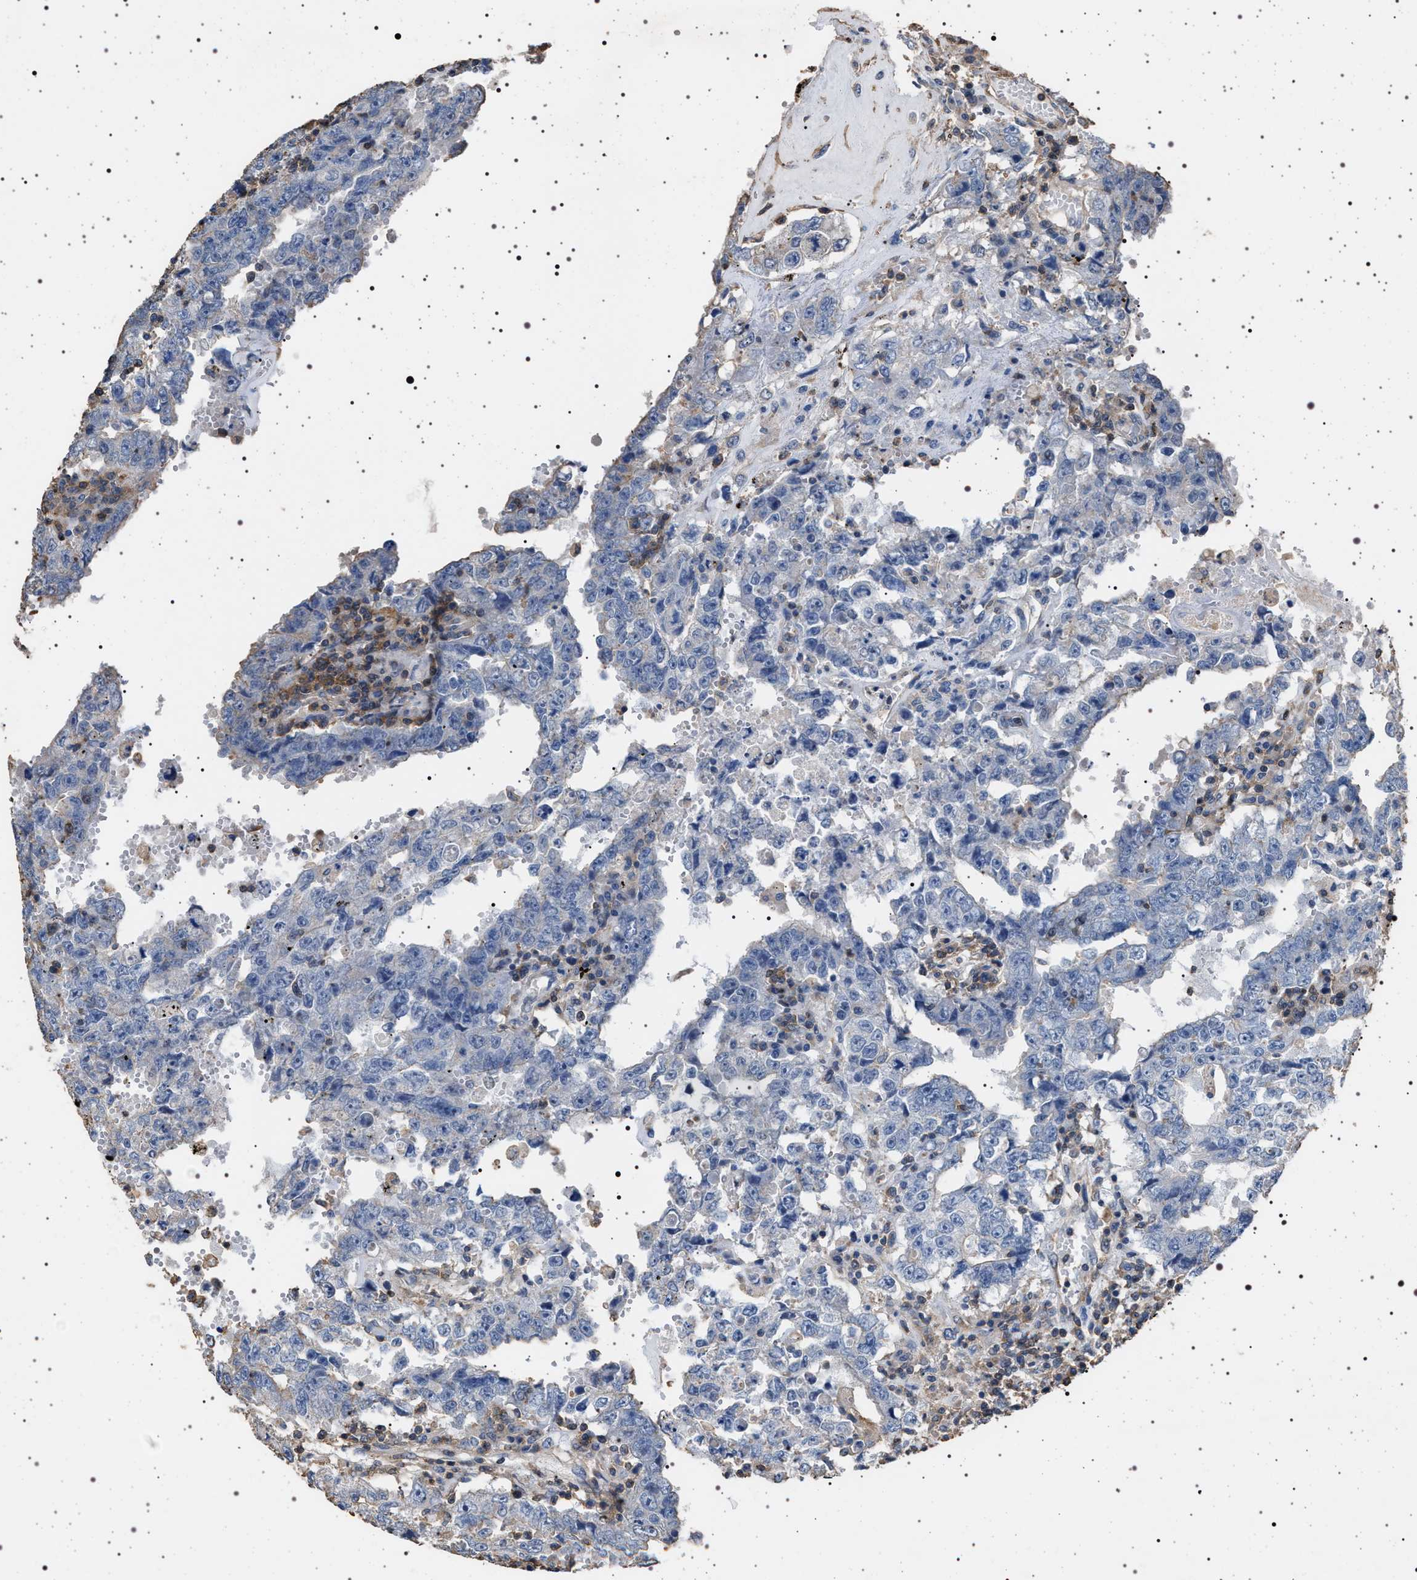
{"staining": {"intensity": "negative", "quantity": "none", "location": "none"}, "tissue": "testis cancer", "cell_type": "Tumor cells", "image_type": "cancer", "snomed": [{"axis": "morphology", "description": "Carcinoma, Embryonal, NOS"}, {"axis": "topography", "description": "Testis"}], "caption": "Tumor cells are negative for protein expression in human testis cancer.", "gene": "SMAP2", "patient": {"sex": "male", "age": 26}}